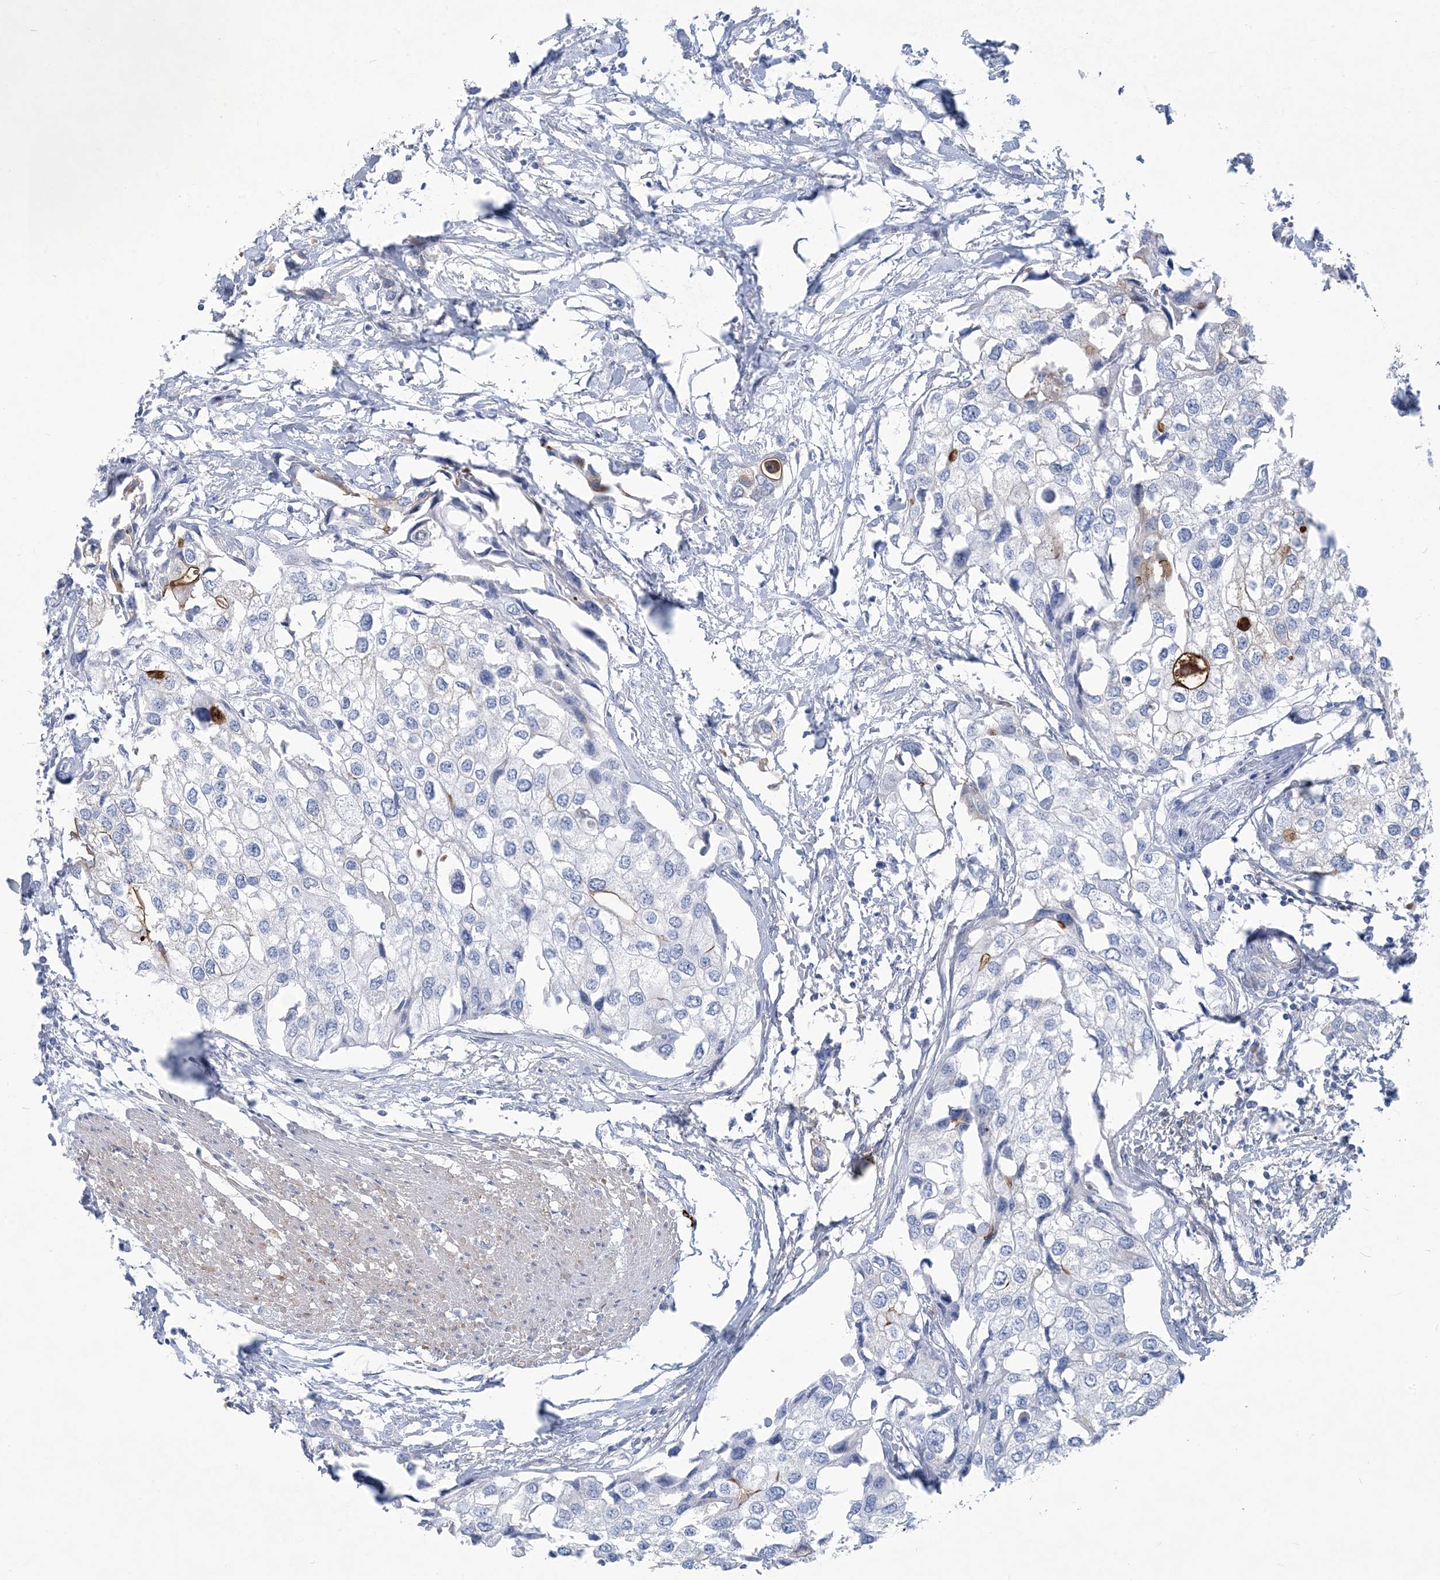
{"staining": {"intensity": "negative", "quantity": "none", "location": "none"}, "tissue": "urothelial cancer", "cell_type": "Tumor cells", "image_type": "cancer", "snomed": [{"axis": "morphology", "description": "Urothelial carcinoma, High grade"}, {"axis": "topography", "description": "Urinary bladder"}], "caption": "There is no significant expression in tumor cells of urothelial carcinoma (high-grade). Nuclei are stained in blue.", "gene": "MOXD1", "patient": {"sex": "male", "age": 64}}